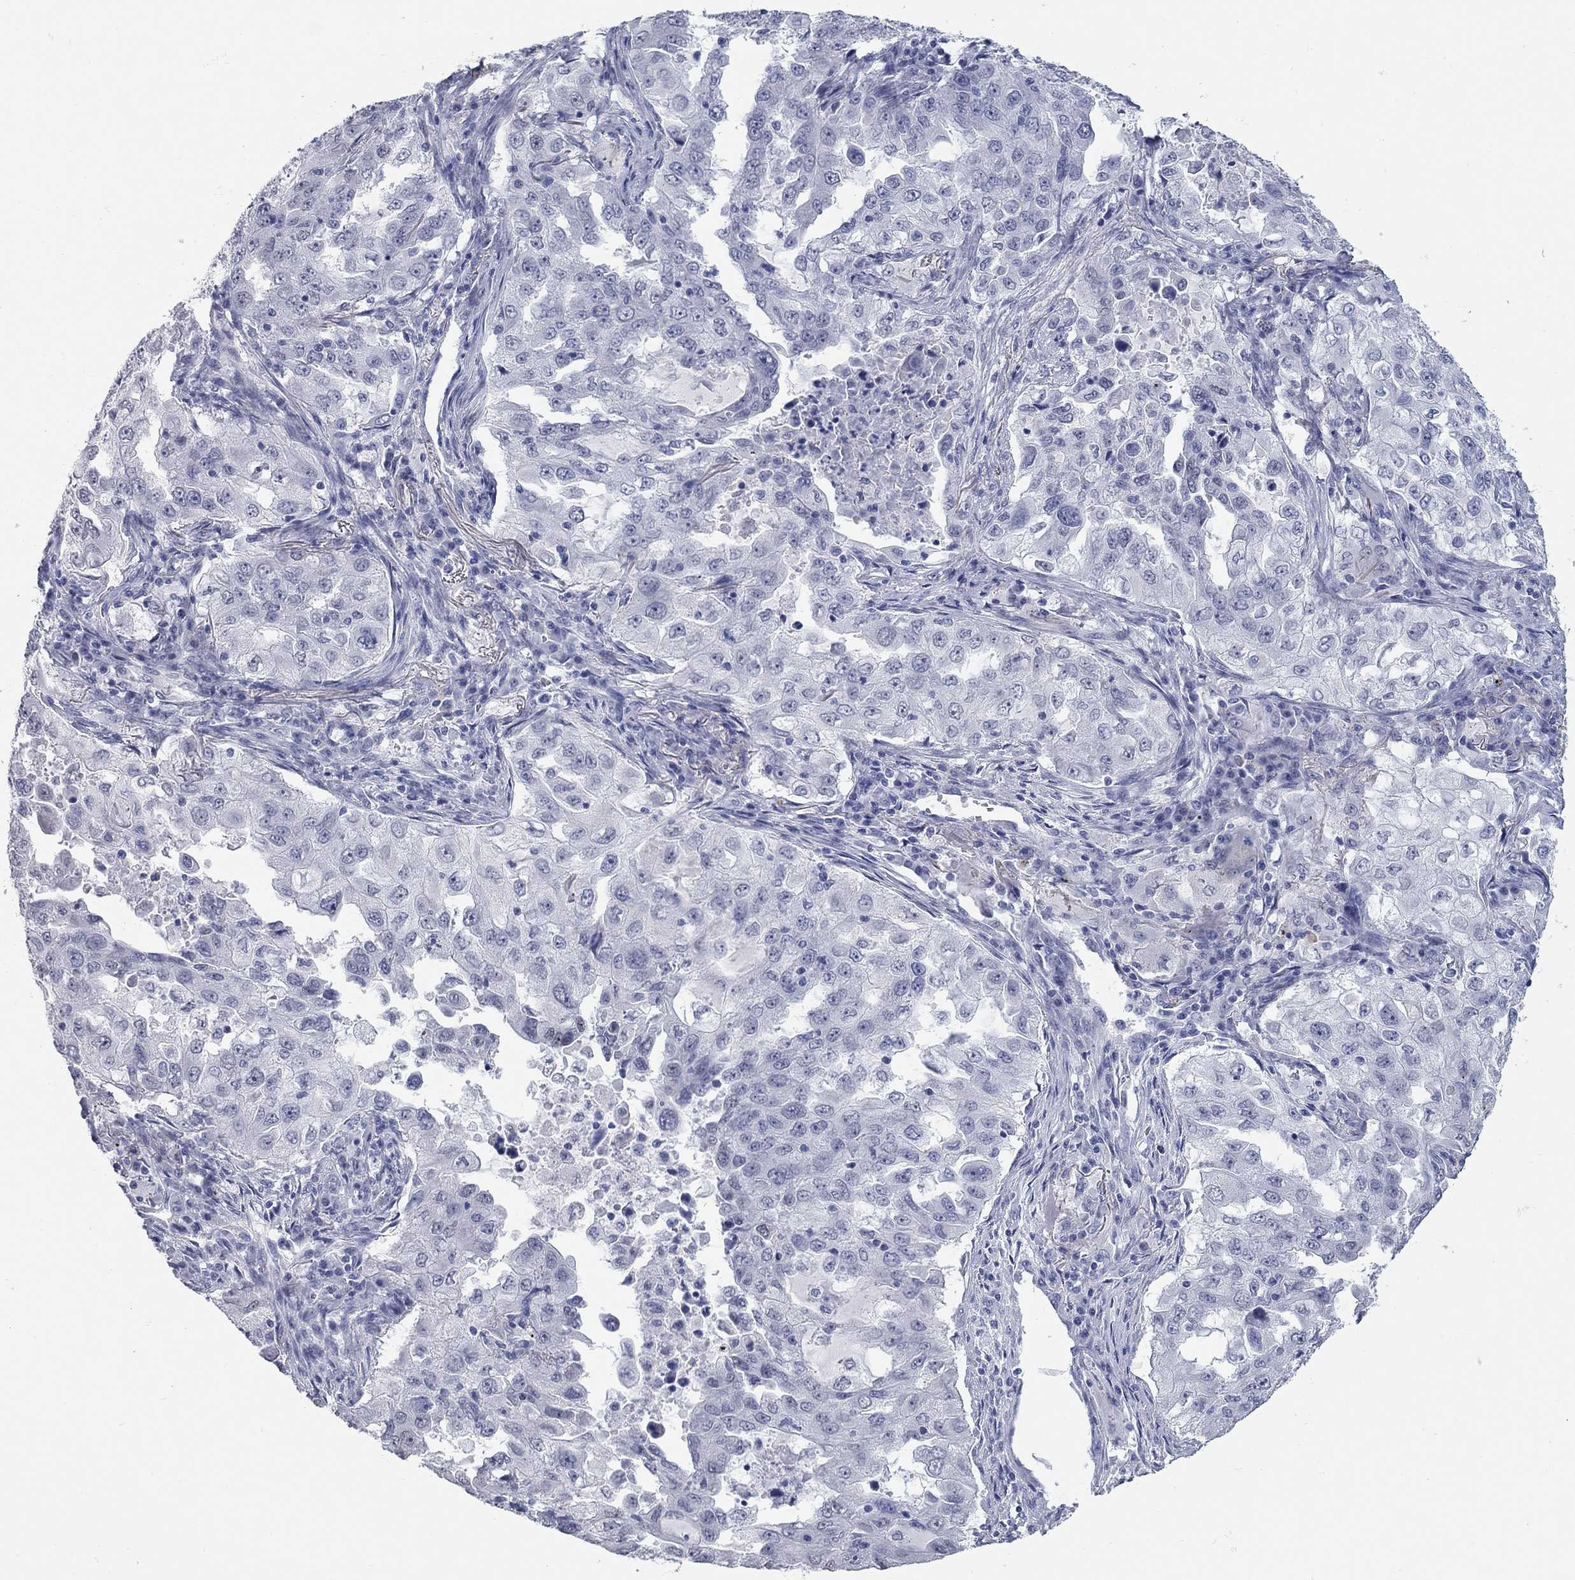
{"staining": {"intensity": "negative", "quantity": "none", "location": "none"}, "tissue": "lung cancer", "cell_type": "Tumor cells", "image_type": "cancer", "snomed": [{"axis": "morphology", "description": "Adenocarcinoma, NOS"}, {"axis": "topography", "description": "Lung"}], "caption": "This image is of adenocarcinoma (lung) stained with immunohistochemistry to label a protein in brown with the nuclei are counter-stained blue. There is no expression in tumor cells.", "gene": "WASF3", "patient": {"sex": "female", "age": 61}}